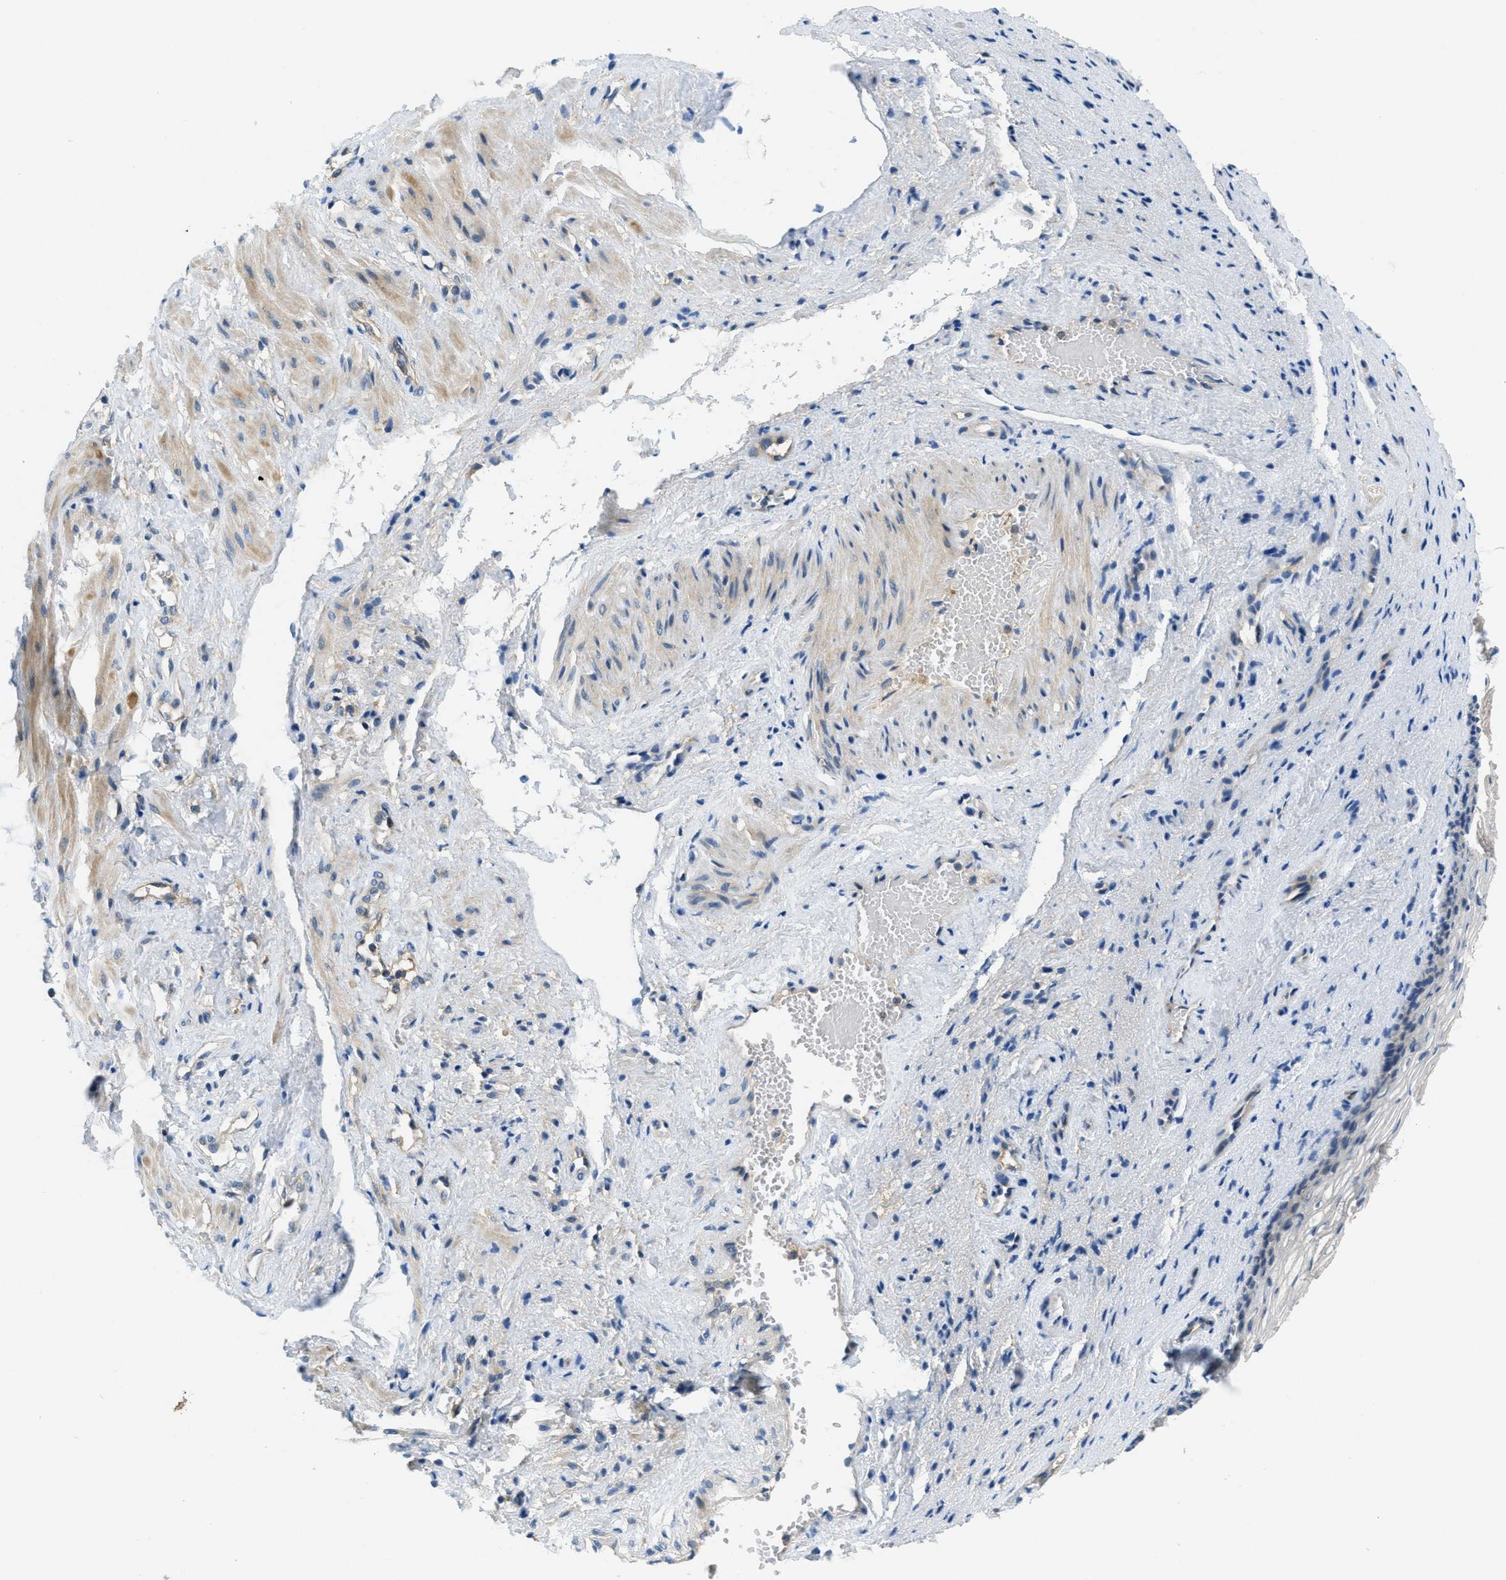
{"staining": {"intensity": "negative", "quantity": "none", "location": "none"}, "tissue": "vagina", "cell_type": "Squamous epithelial cells", "image_type": "normal", "snomed": [{"axis": "morphology", "description": "Normal tissue, NOS"}, {"axis": "topography", "description": "Vagina"}], "caption": "An immunohistochemistry histopathology image of benign vagina is shown. There is no staining in squamous epithelial cells of vagina.", "gene": "RIPK2", "patient": {"sex": "female", "age": 34}}